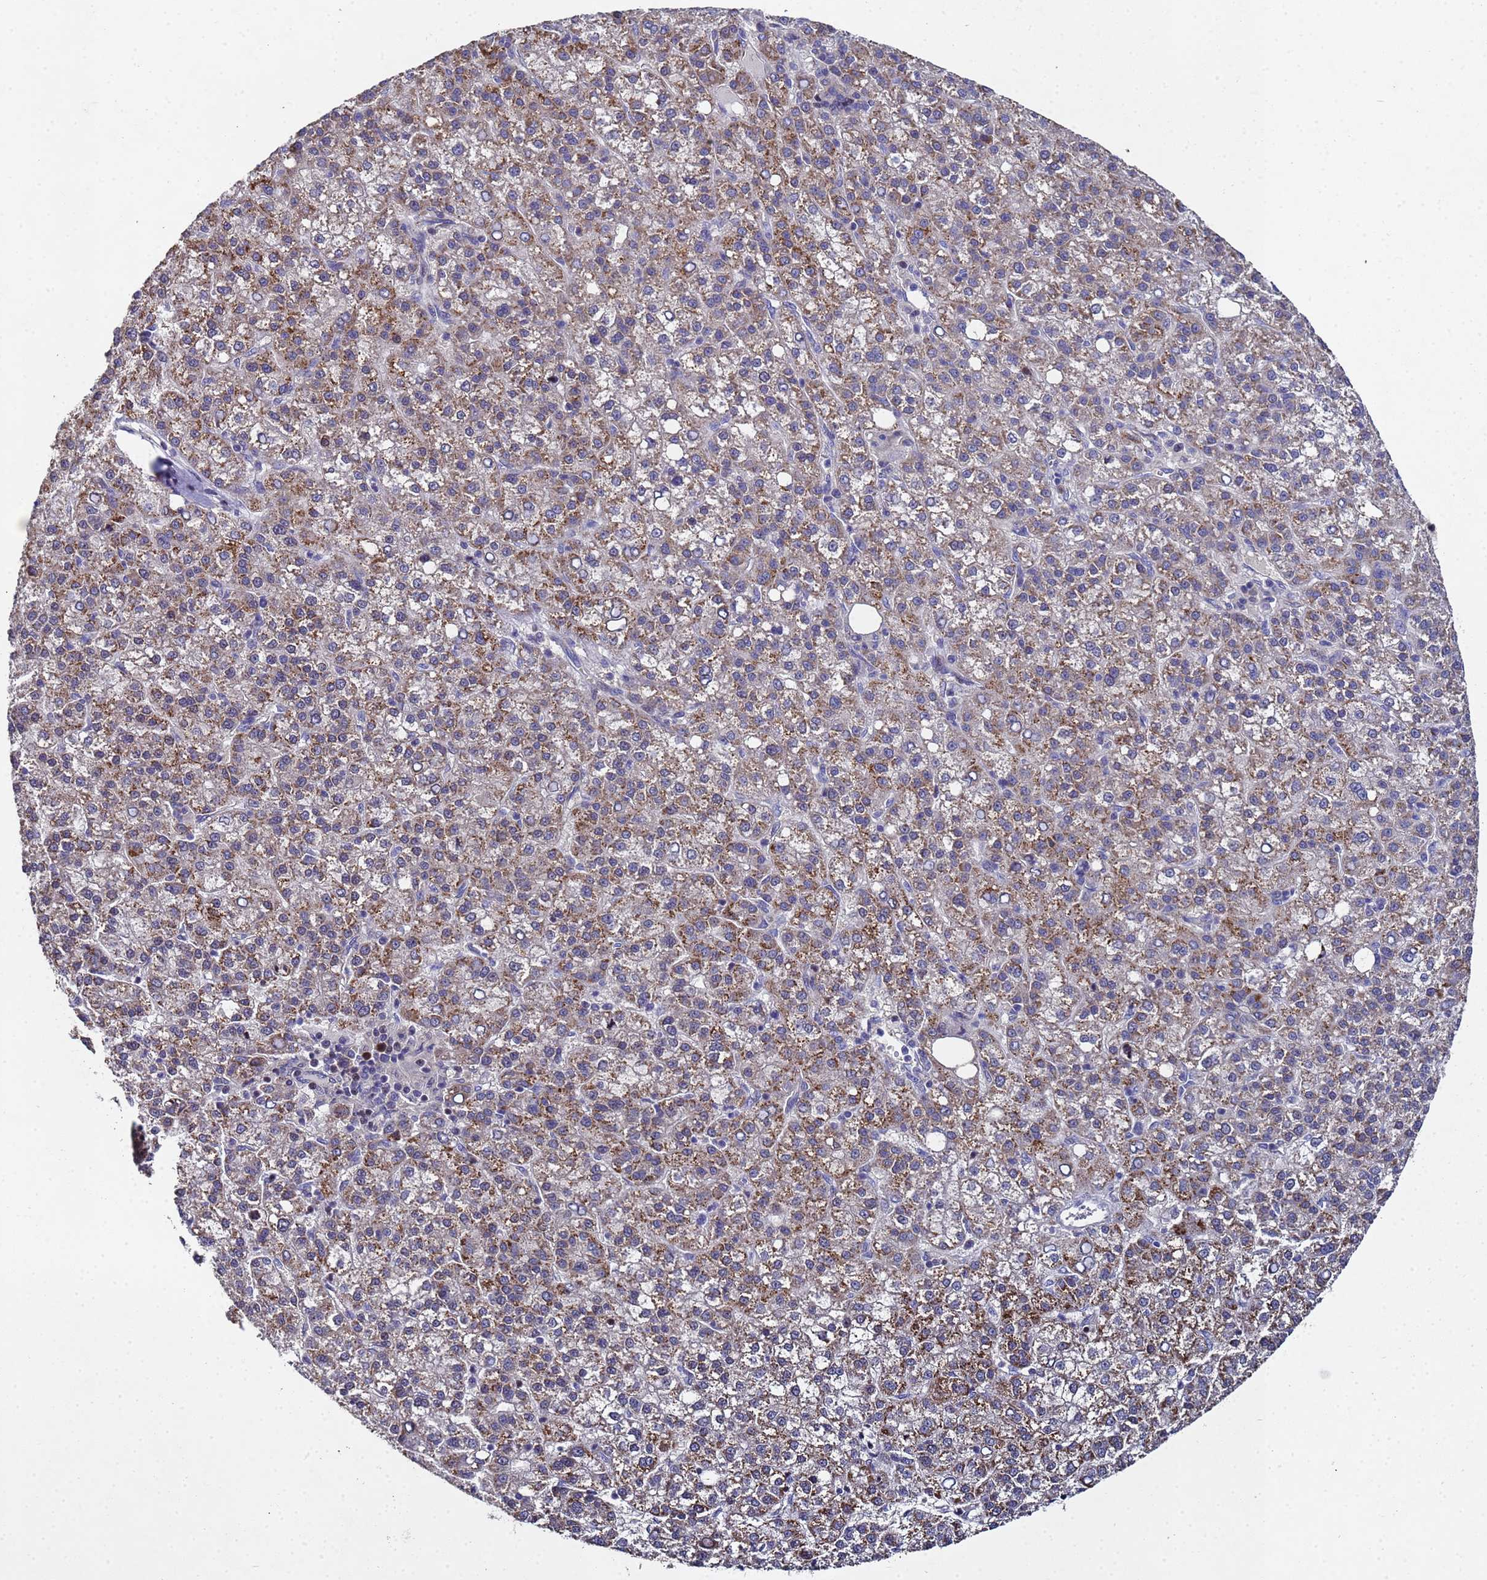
{"staining": {"intensity": "moderate", "quantity": "25%-75%", "location": "cytoplasmic/membranous"}, "tissue": "liver cancer", "cell_type": "Tumor cells", "image_type": "cancer", "snomed": [{"axis": "morphology", "description": "Carcinoma, Hepatocellular, NOS"}, {"axis": "topography", "description": "Liver"}], "caption": "Immunohistochemistry of liver cancer demonstrates medium levels of moderate cytoplasmic/membranous expression in approximately 25%-75% of tumor cells. Immunohistochemistry (ihc) stains the protein in brown and the nuclei are stained blue.", "gene": "NSUN6", "patient": {"sex": "female", "age": 58}}